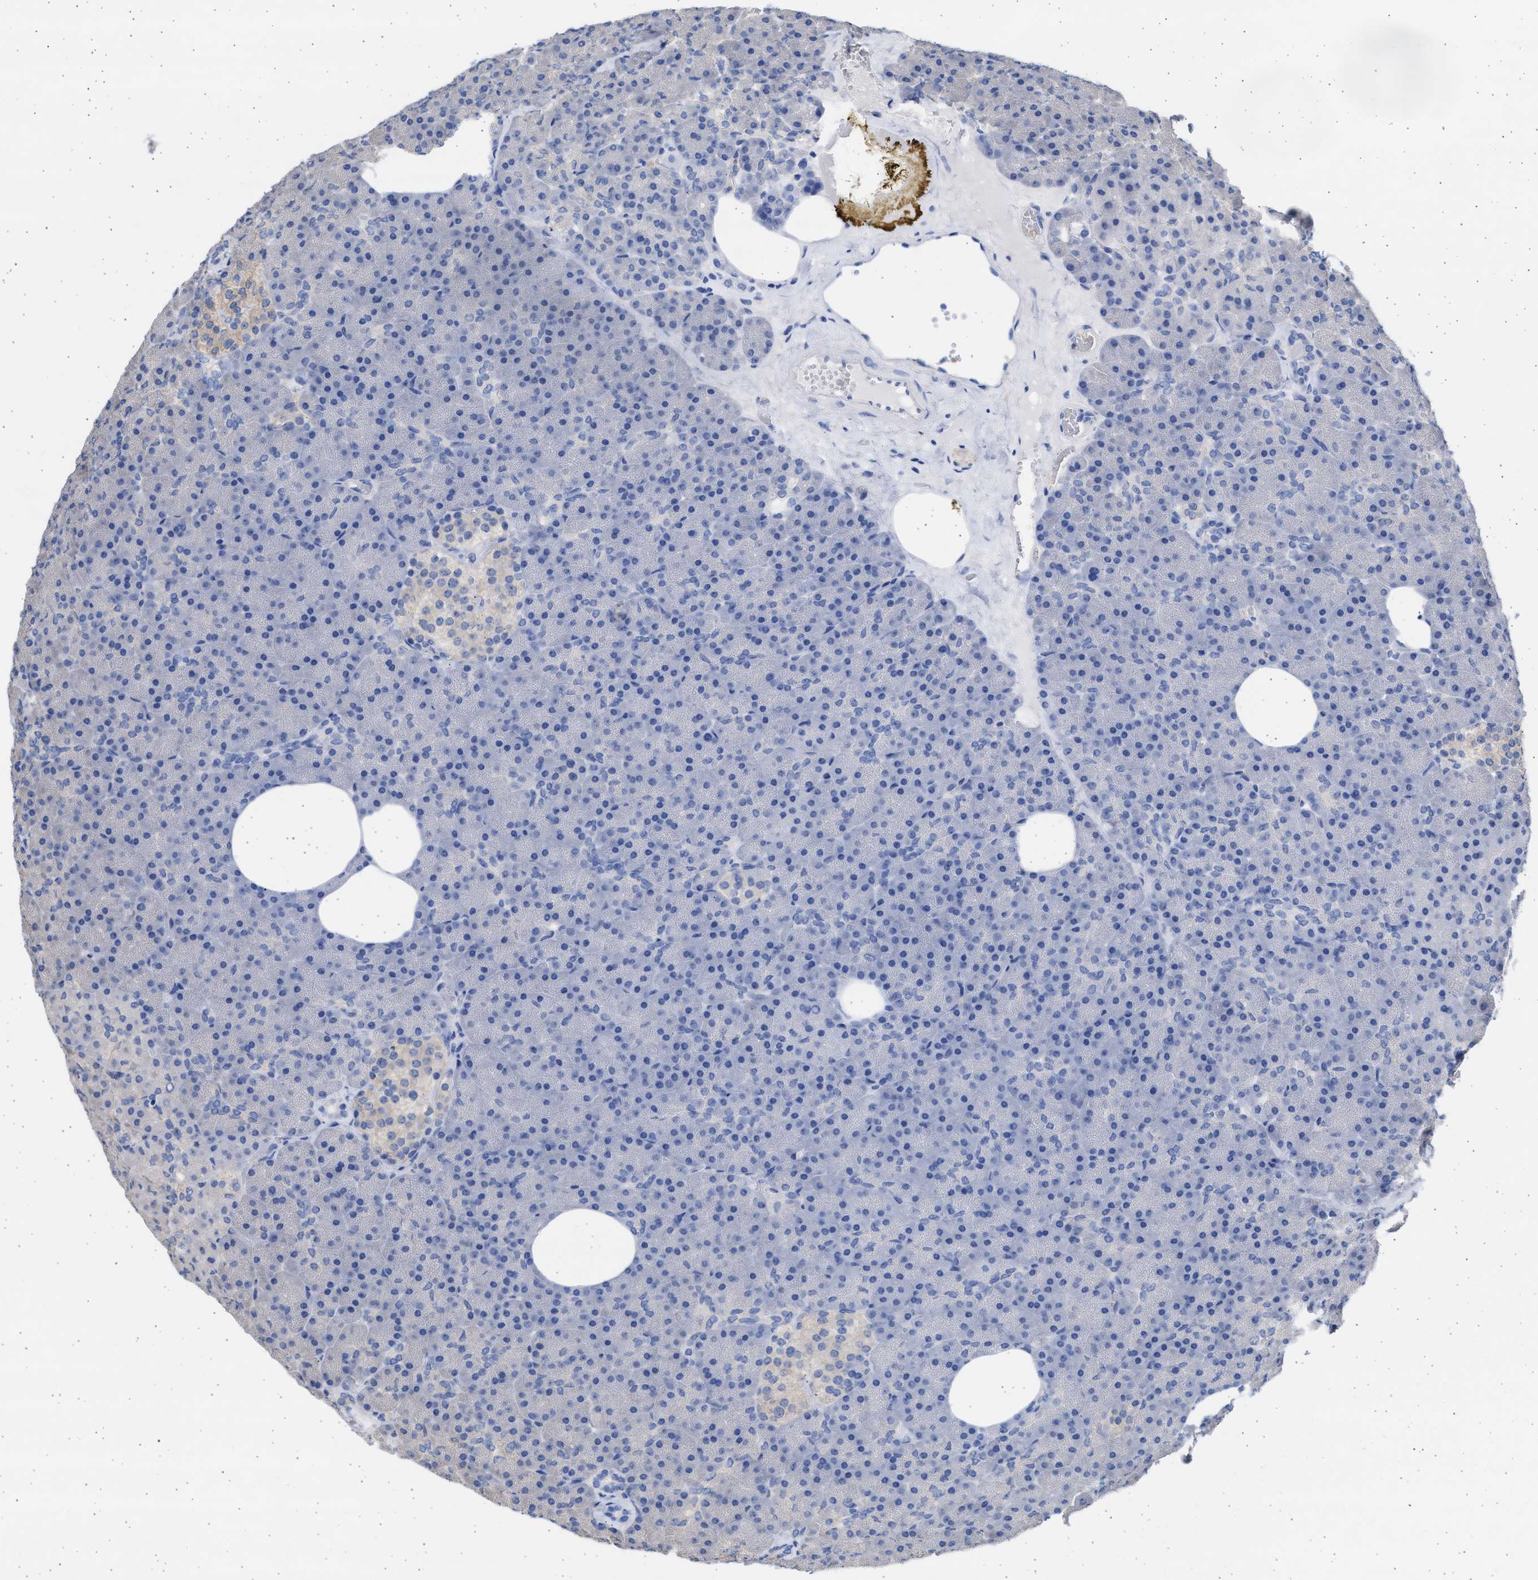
{"staining": {"intensity": "negative", "quantity": "none", "location": "none"}, "tissue": "pancreas", "cell_type": "Exocrine glandular cells", "image_type": "normal", "snomed": [{"axis": "morphology", "description": "Normal tissue, NOS"}, {"axis": "morphology", "description": "Carcinoid, malignant, NOS"}, {"axis": "topography", "description": "Pancreas"}], "caption": "DAB (3,3'-diaminobenzidine) immunohistochemical staining of benign human pancreas exhibits no significant expression in exocrine glandular cells. (Immunohistochemistry, brightfield microscopy, high magnification).", "gene": "ALDOC", "patient": {"sex": "female", "age": 35}}